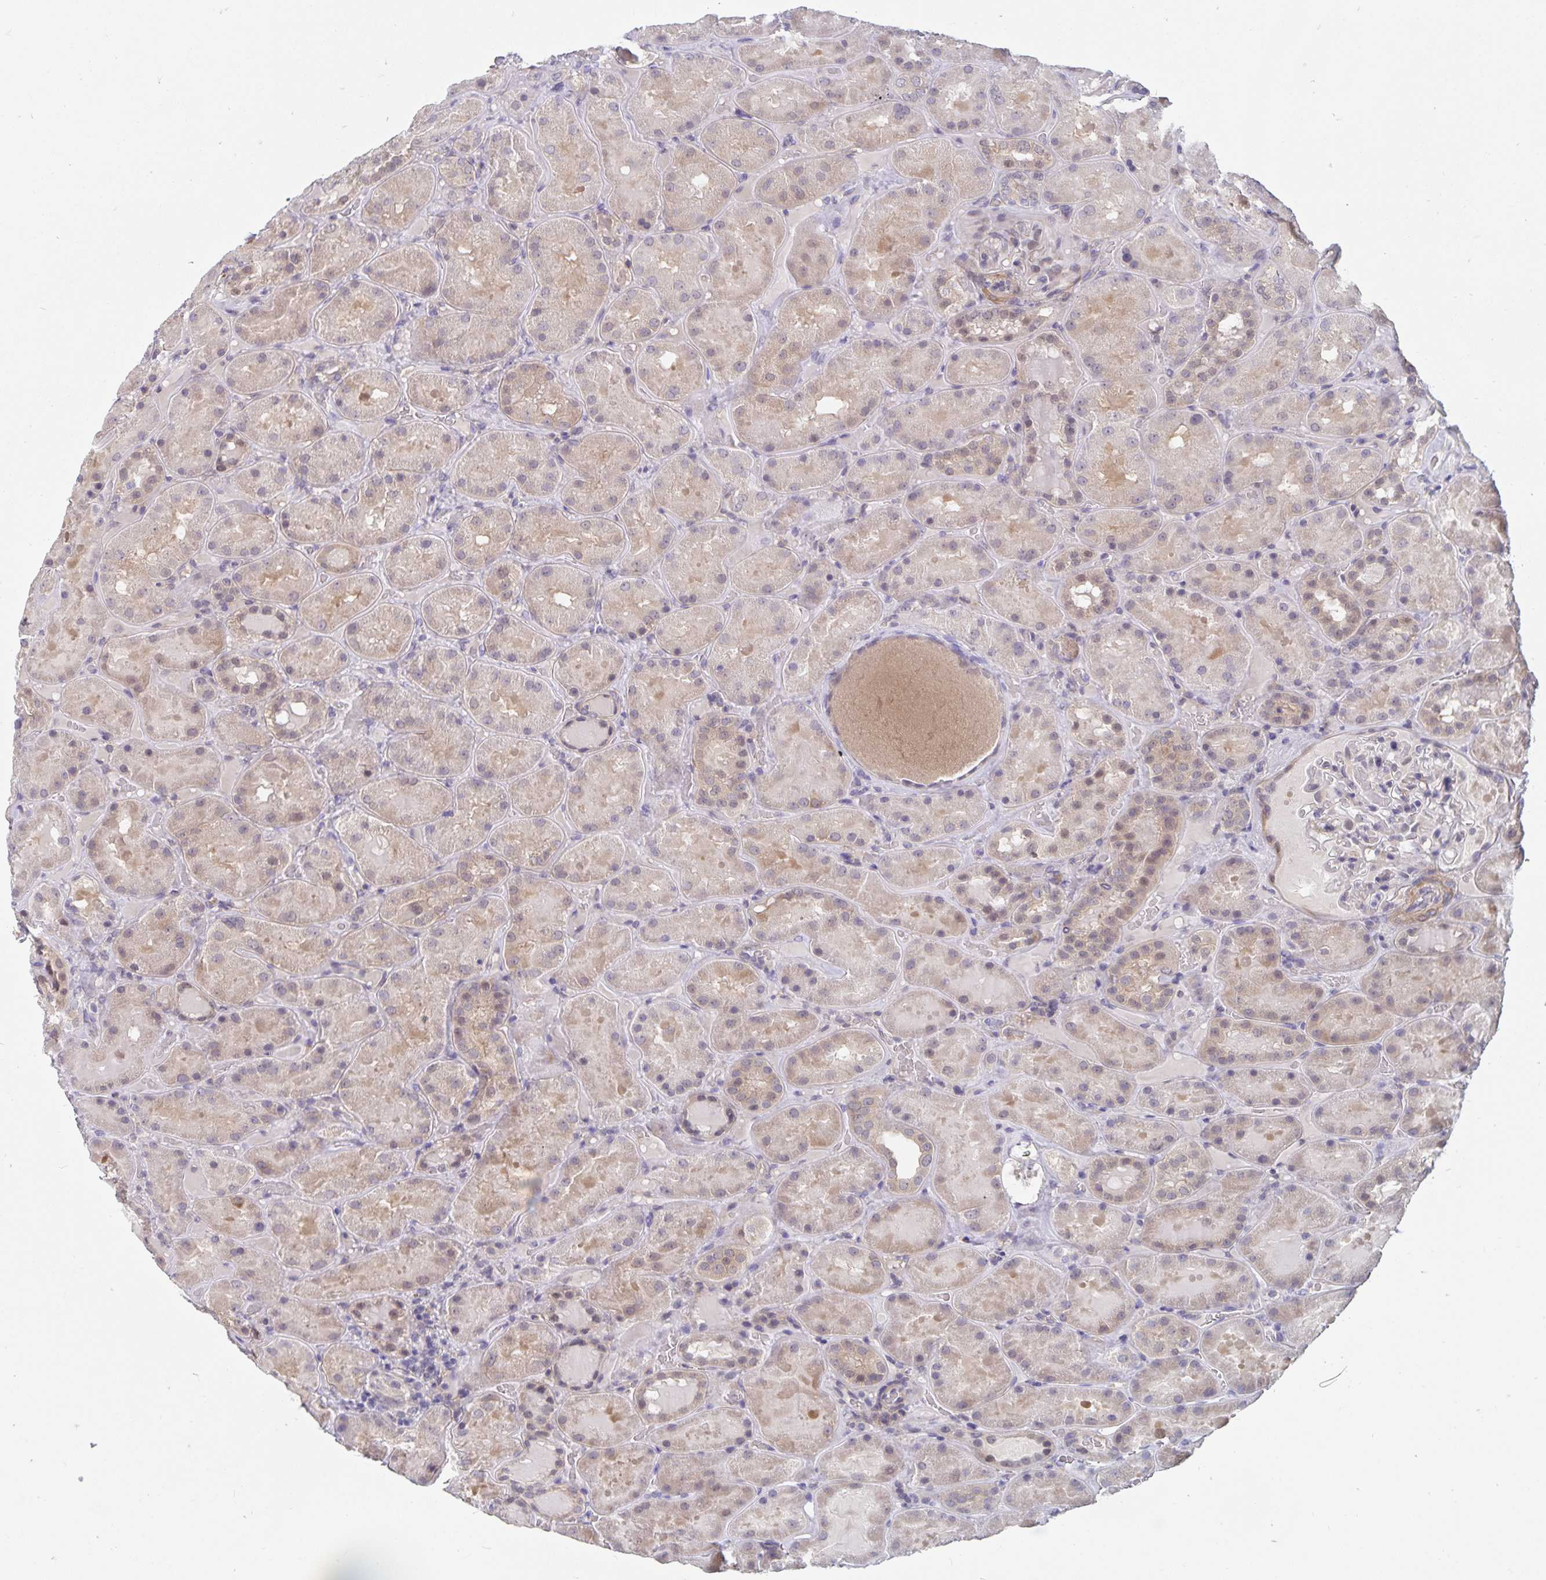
{"staining": {"intensity": "negative", "quantity": "none", "location": "none"}, "tissue": "kidney", "cell_type": "Cells in glomeruli", "image_type": "normal", "snomed": [{"axis": "morphology", "description": "Normal tissue, NOS"}, {"axis": "topography", "description": "Kidney"}], "caption": "The histopathology image displays no staining of cells in glomeruli in benign kidney.", "gene": "BAG6", "patient": {"sex": "male", "age": 73}}